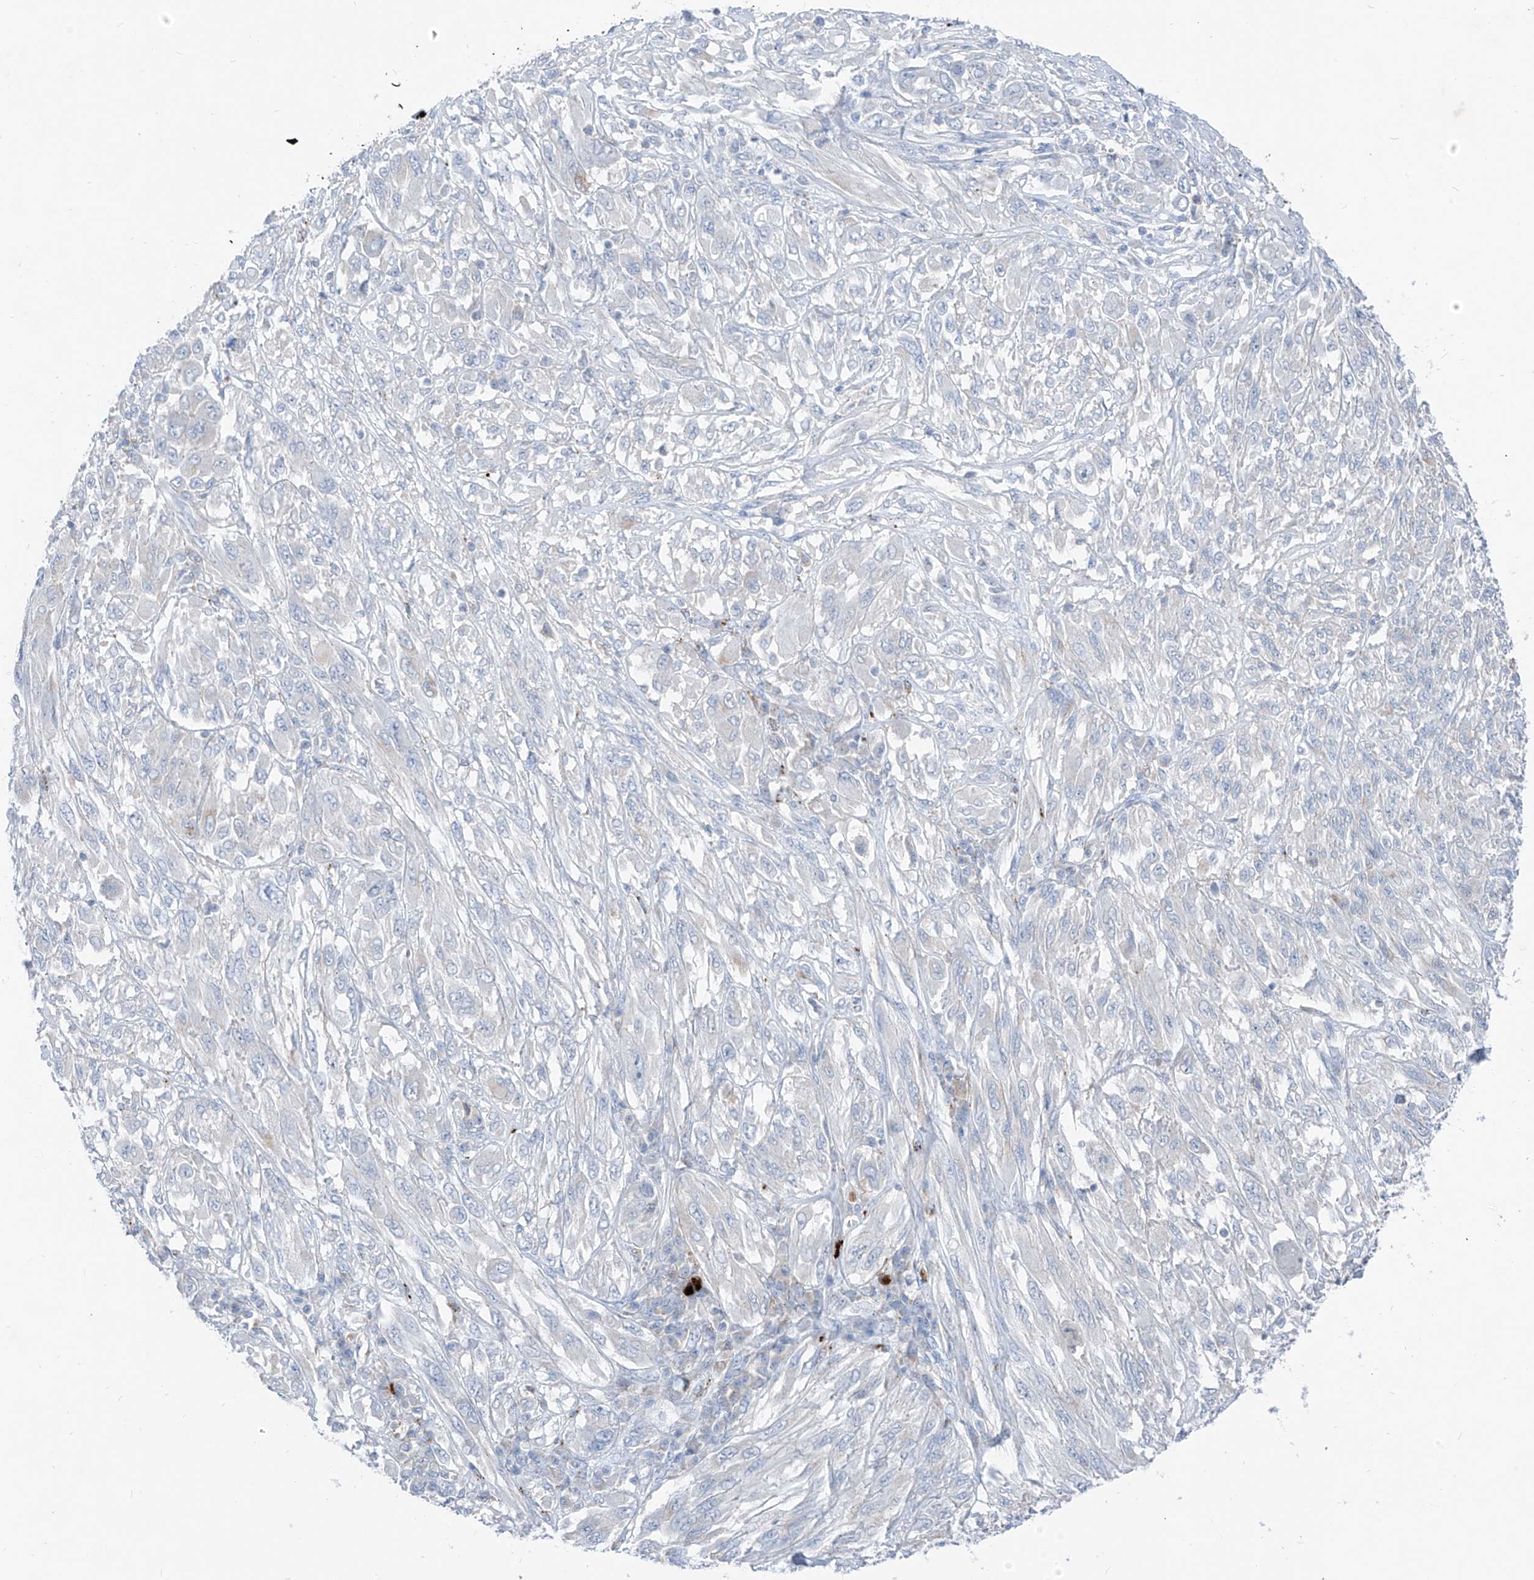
{"staining": {"intensity": "negative", "quantity": "none", "location": "none"}, "tissue": "melanoma", "cell_type": "Tumor cells", "image_type": "cancer", "snomed": [{"axis": "morphology", "description": "Malignant melanoma, NOS"}, {"axis": "topography", "description": "Skin"}], "caption": "Melanoma was stained to show a protein in brown. There is no significant positivity in tumor cells.", "gene": "GPR137C", "patient": {"sex": "female", "age": 91}}